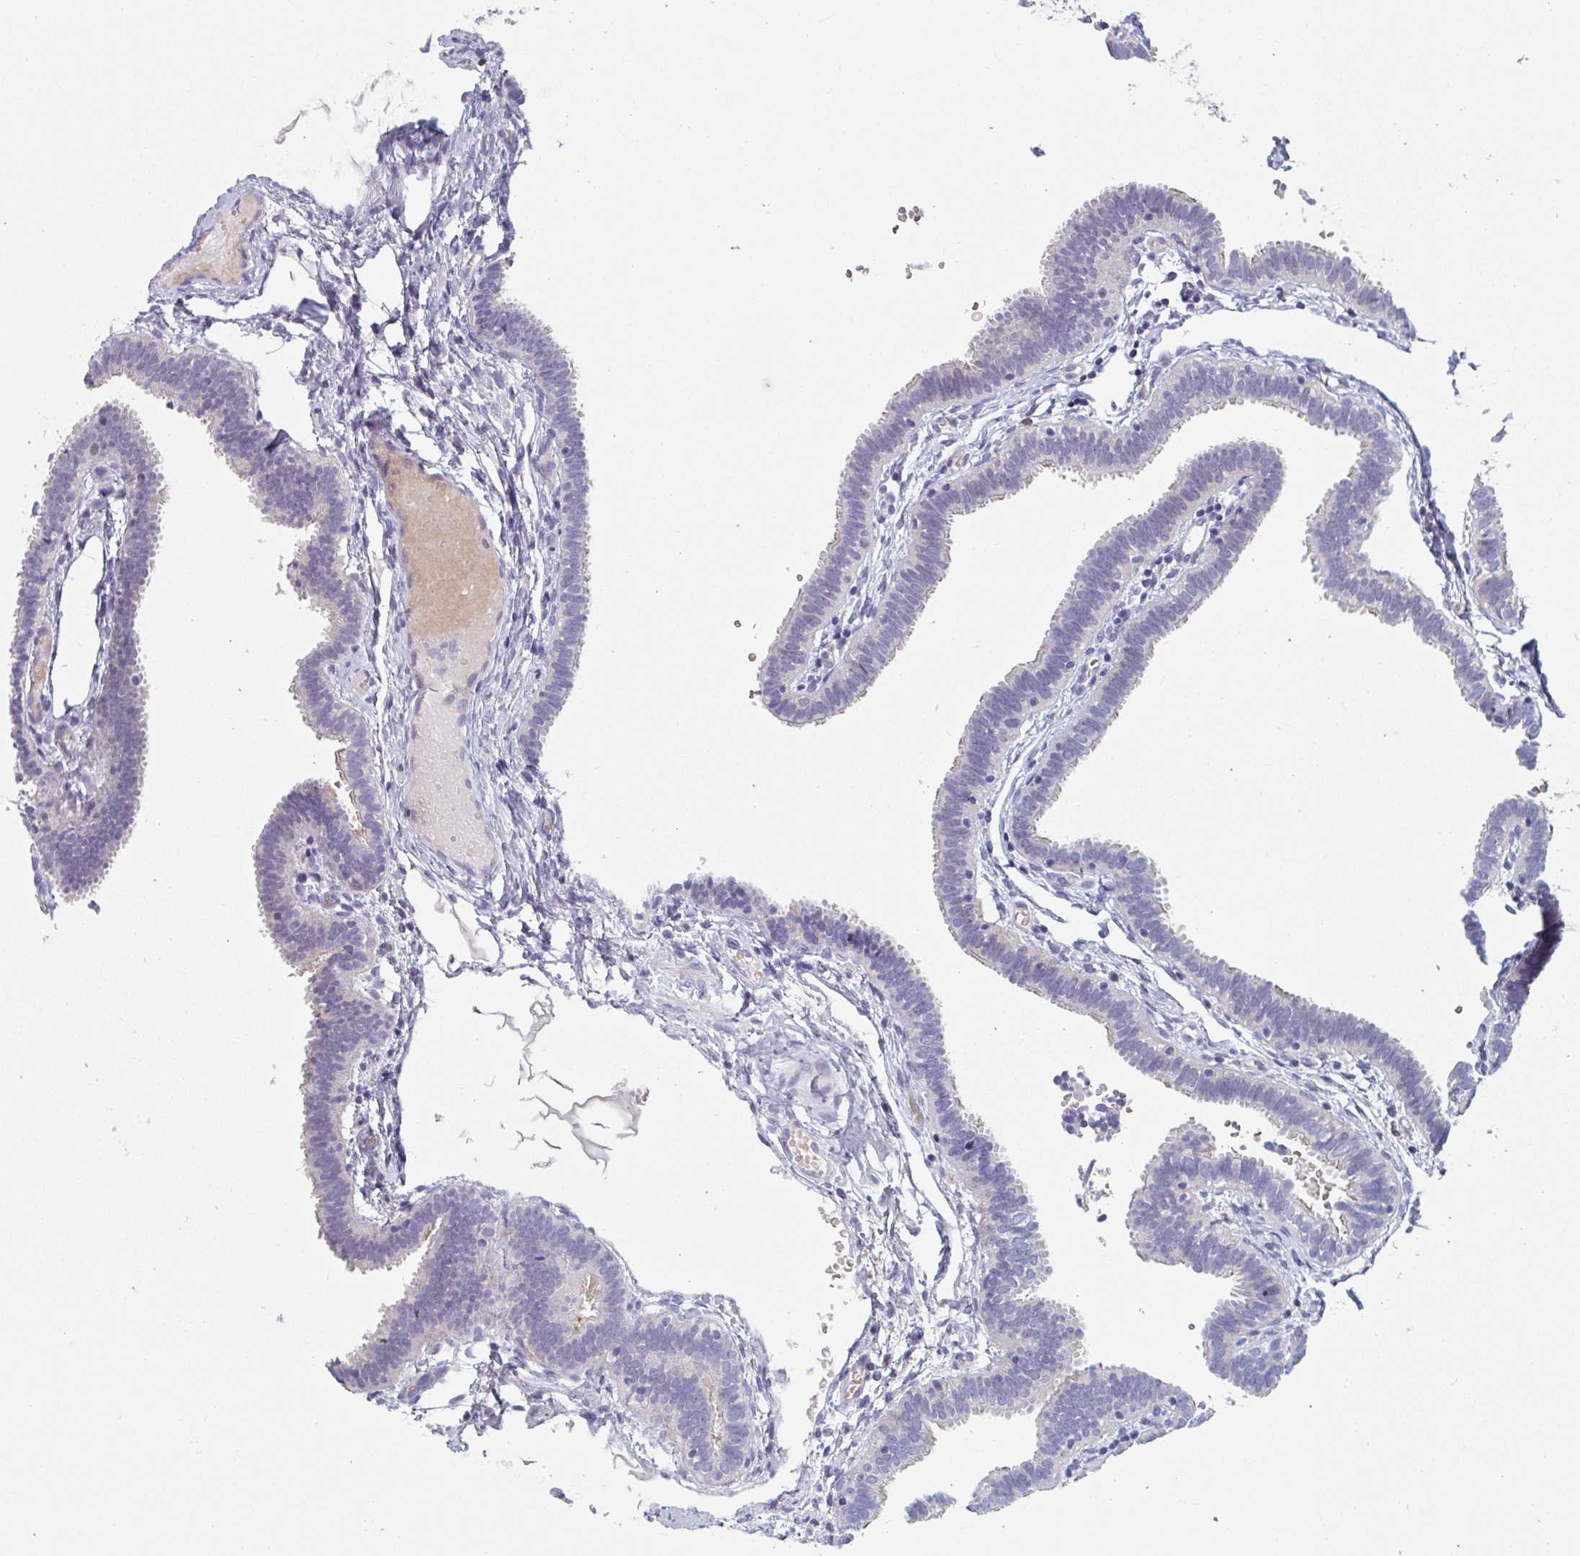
{"staining": {"intensity": "negative", "quantity": "none", "location": "none"}, "tissue": "fallopian tube", "cell_type": "Glandular cells", "image_type": "normal", "snomed": [{"axis": "morphology", "description": "Normal tissue, NOS"}, {"axis": "topography", "description": "Fallopian tube"}], "caption": "Immunohistochemistry image of benign fallopian tube: human fallopian tube stained with DAB exhibits no significant protein positivity in glandular cells.", "gene": "EIF1AD", "patient": {"sex": "female", "age": 37}}